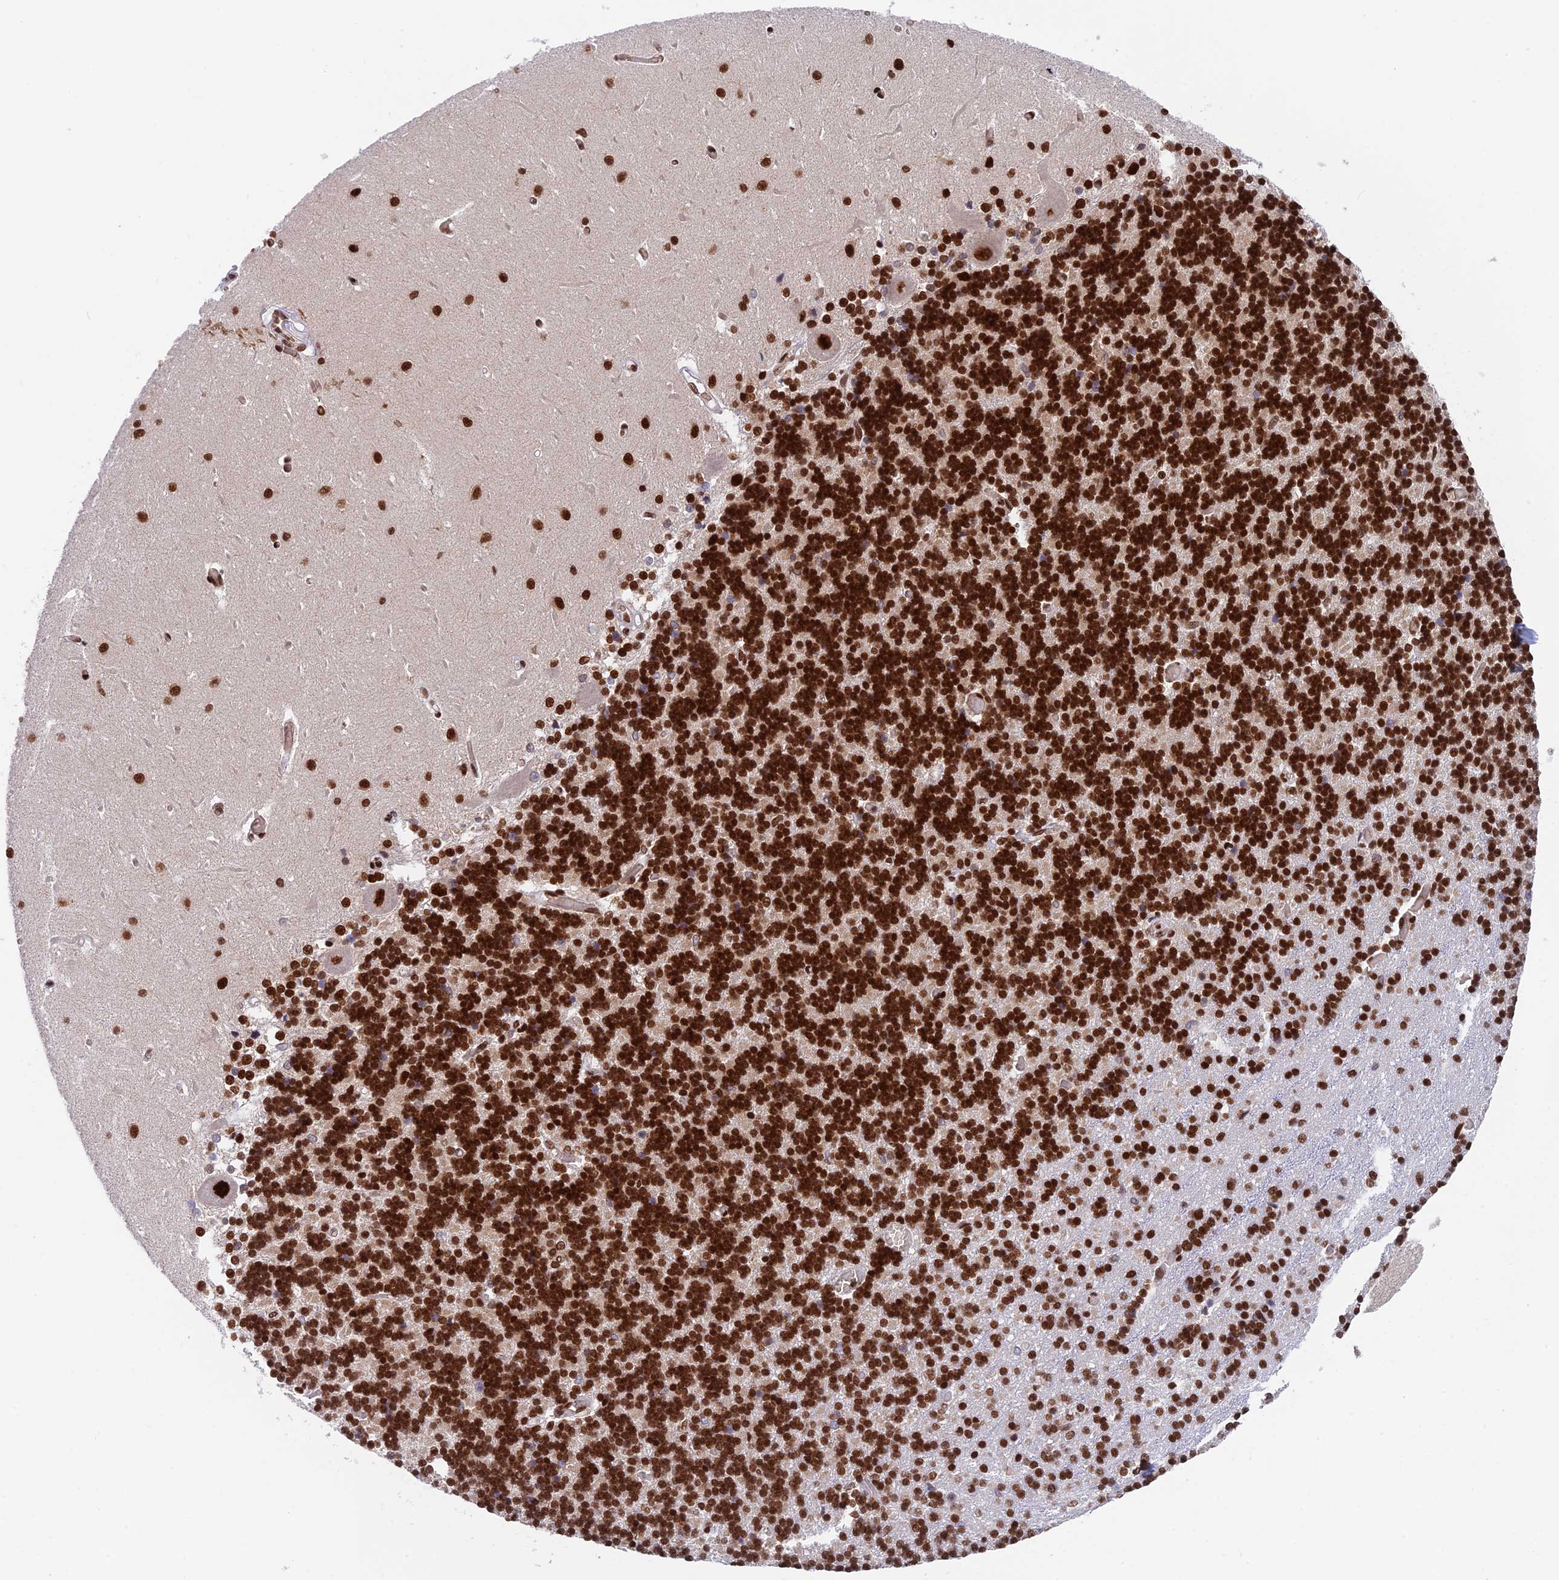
{"staining": {"intensity": "strong", "quantity": "25%-75%", "location": "nuclear"}, "tissue": "cerebellum", "cell_type": "Cells in granular layer", "image_type": "normal", "snomed": [{"axis": "morphology", "description": "Normal tissue, NOS"}, {"axis": "topography", "description": "Cerebellum"}], "caption": "Immunohistochemistry (IHC) (DAB (3,3'-diaminobenzidine)) staining of unremarkable cerebellum reveals strong nuclear protein expression in approximately 25%-75% of cells in granular layer.", "gene": "EEF1AKMT3", "patient": {"sex": "male", "age": 37}}